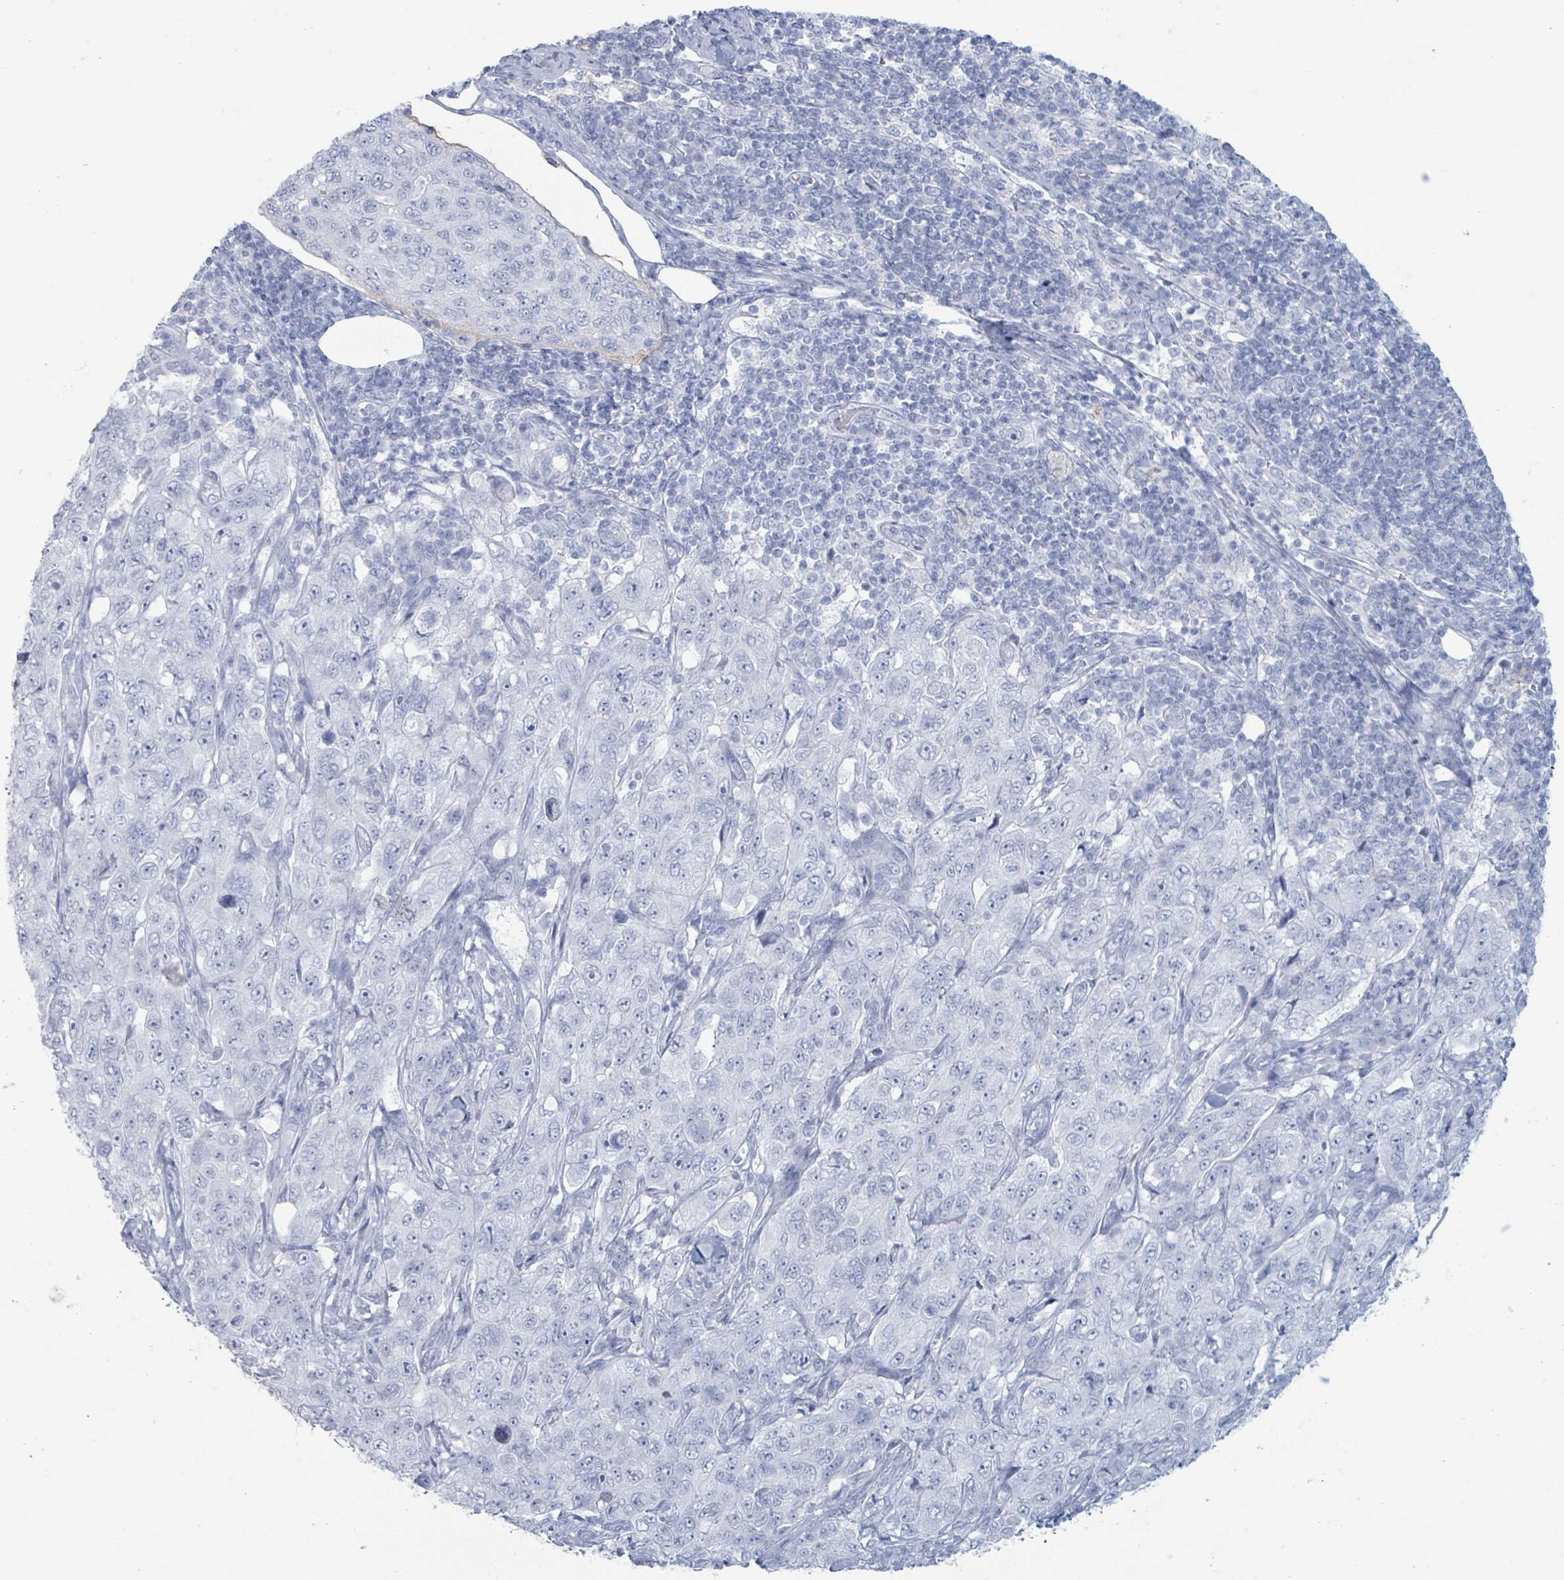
{"staining": {"intensity": "negative", "quantity": "none", "location": "none"}, "tissue": "pancreatic cancer", "cell_type": "Tumor cells", "image_type": "cancer", "snomed": [{"axis": "morphology", "description": "Adenocarcinoma, NOS"}, {"axis": "topography", "description": "Pancreas"}], "caption": "Human pancreatic adenocarcinoma stained for a protein using immunohistochemistry demonstrates no positivity in tumor cells.", "gene": "KLK4", "patient": {"sex": "male", "age": 68}}